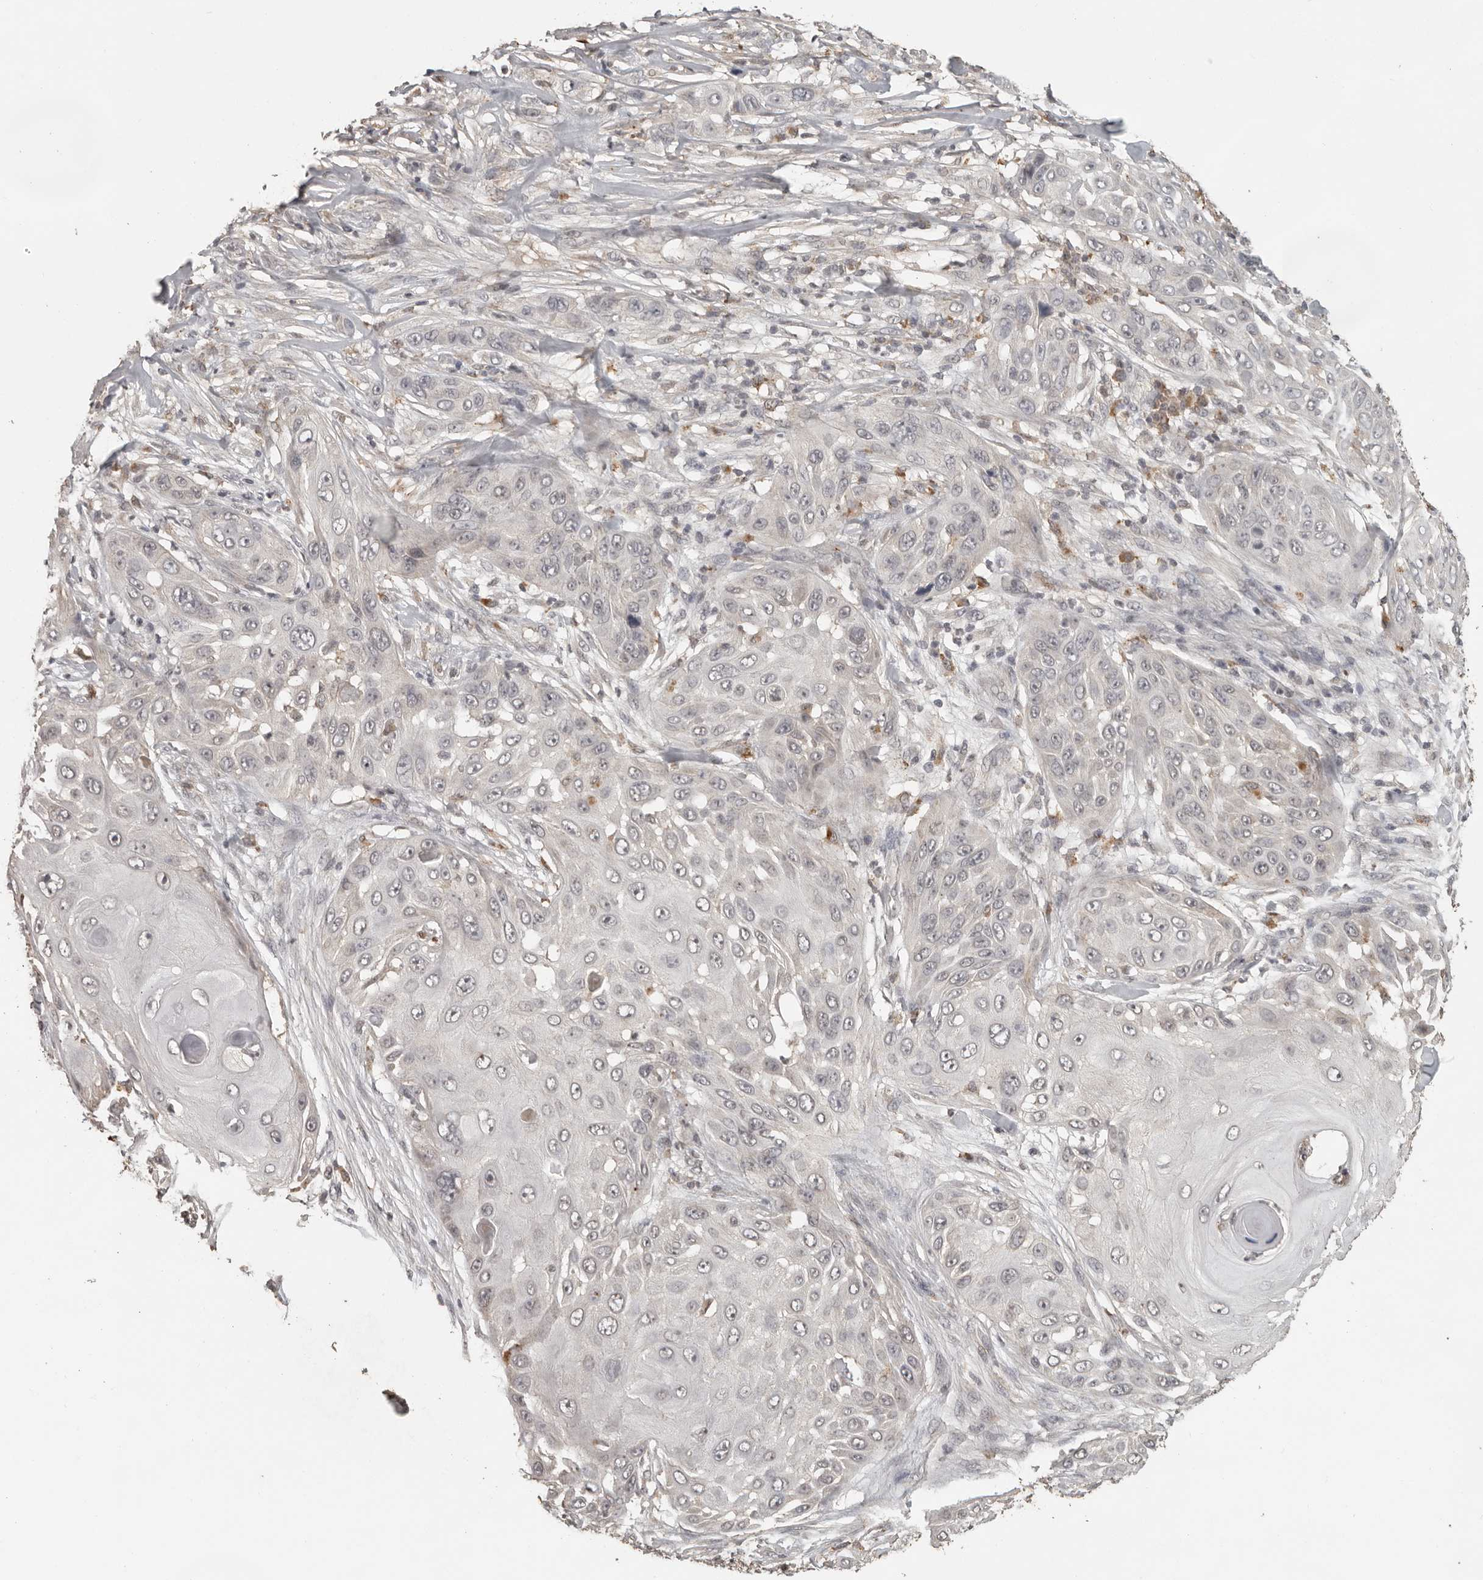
{"staining": {"intensity": "negative", "quantity": "none", "location": "none"}, "tissue": "skin cancer", "cell_type": "Tumor cells", "image_type": "cancer", "snomed": [{"axis": "morphology", "description": "Squamous cell carcinoma, NOS"}, {"axis": "topography", "description": "Skin"}], "caption": "DAB immunohistochemical staining of human skin squamous cell carcinoma shows no significant expression in tumor cells. (Immunohistochemistry, brightfield microscopy, high magnification).", "gene": "CTF1", "patient": {"sex": "female", "age": 44}}